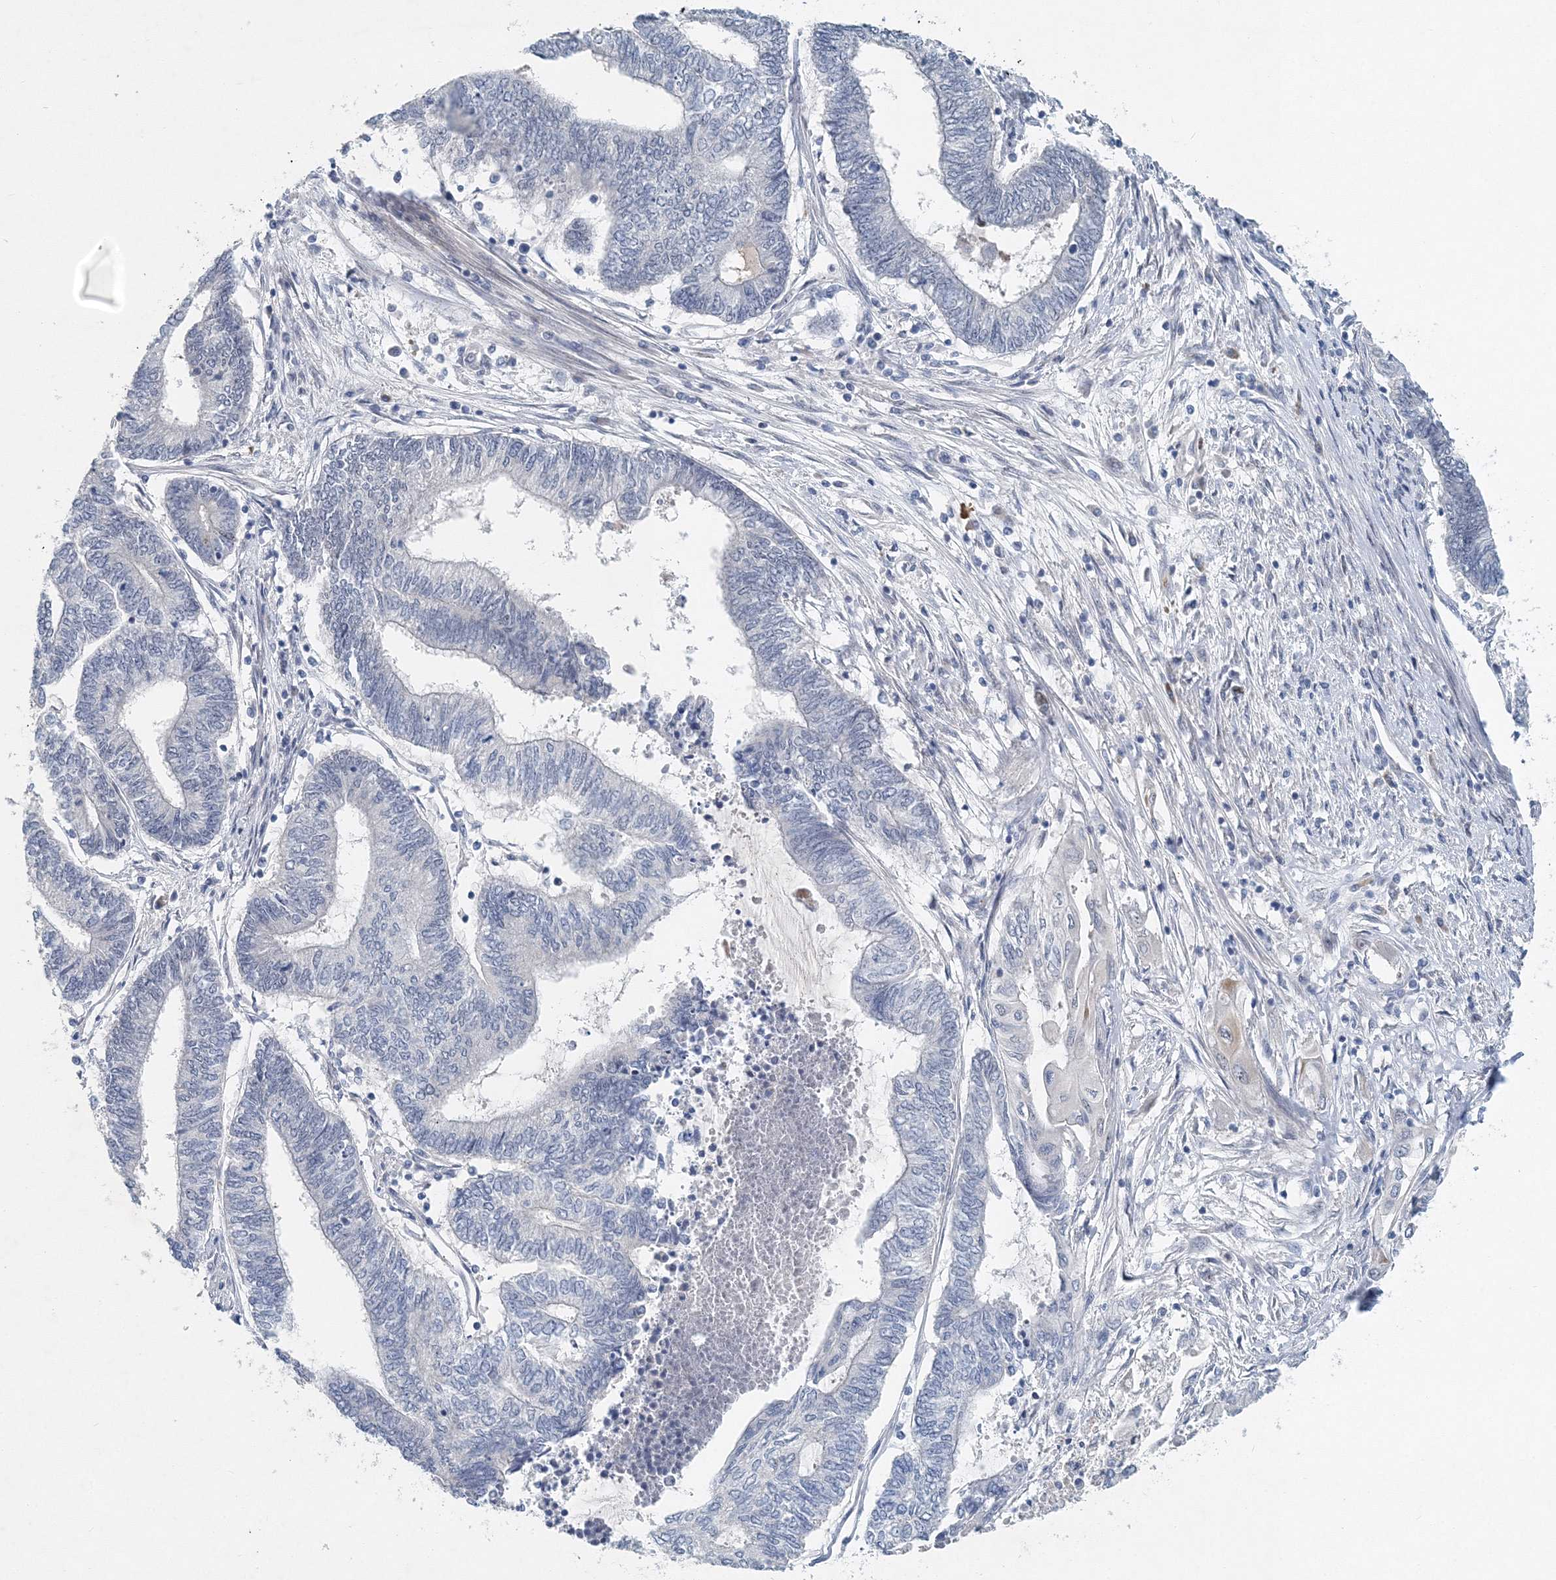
{"staining": {"intensity": "negative", "quantity": "none", "location": "none"}, "tissue": "endometrial cancer", "cell_type": "Tumor cells", "image_type": "cancer", "snomed": [{"axis": "morphology", "description": "Adenocarcinoma, NOS"}, {"axis": "topography", "description": "Uterus"}, {"axis": "topography", "description": "Endometrium"}], "caption": "Immunohistochemistry of endometrial adenocarcinoma reveals no staining in tumor cells.", "gene": "UIMC1", "patient": {"sex": "female", "age": 70}}